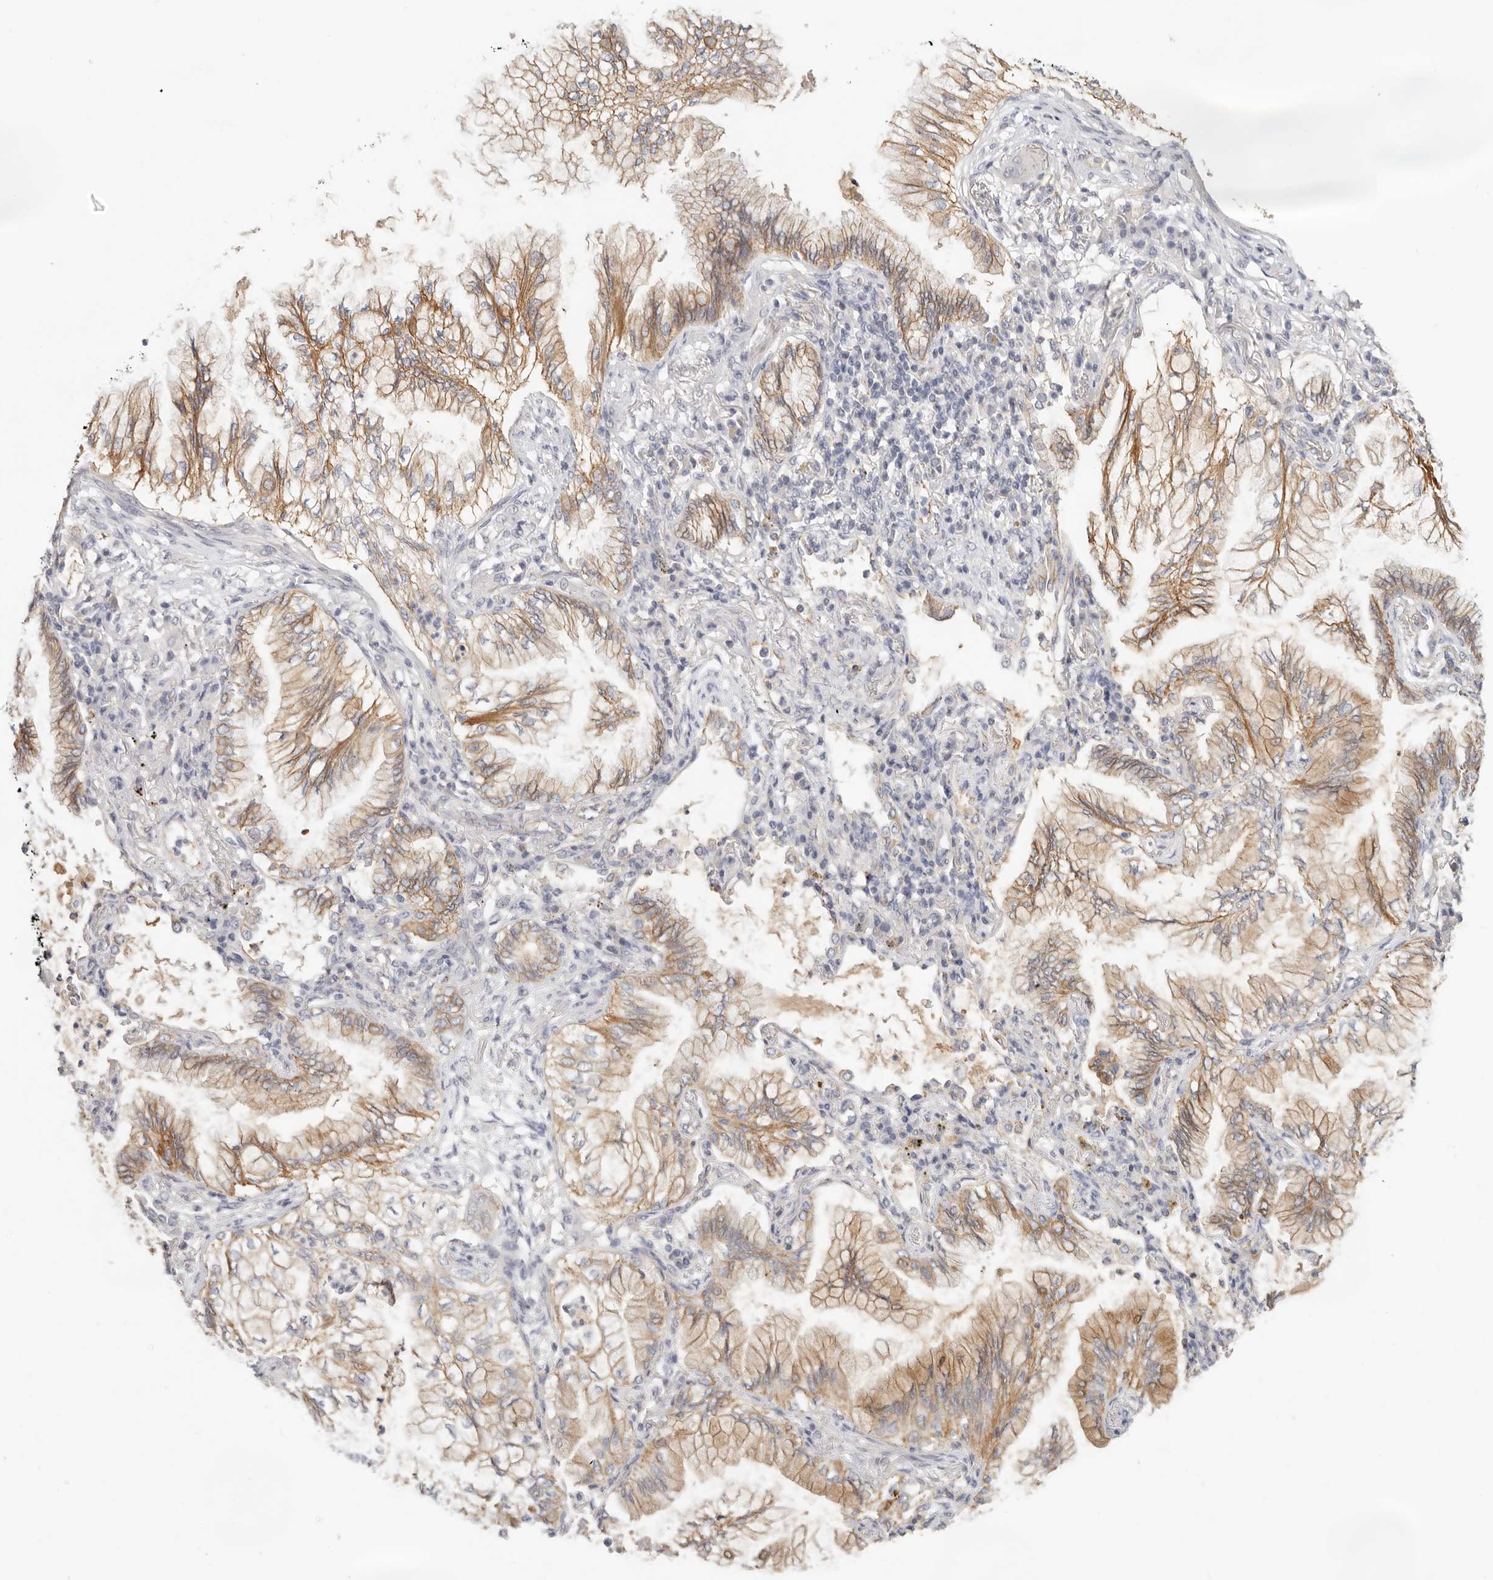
{"staining": {"intensity": "moderate", "quantity": ">75%", "location": "cytoplasmic/membranous"}, "tissue": "lung cancer", "cell_type": "Tumor cells", "image_type": "cancer", "snomed": [{"axis": "morphology", "description": "Adenocarcinoma, NOS"}, {"axis": "topography", "description": "Lung"}], "caption": "Immunohistochemical staining of lung adenocarcinoma demonstrates medium levels of moderate cytoplasmic/membranous staining in approximately >75% of tumor cells.", "gene": "ANXA9", "patient": {"sex": "female", "age": 70}}